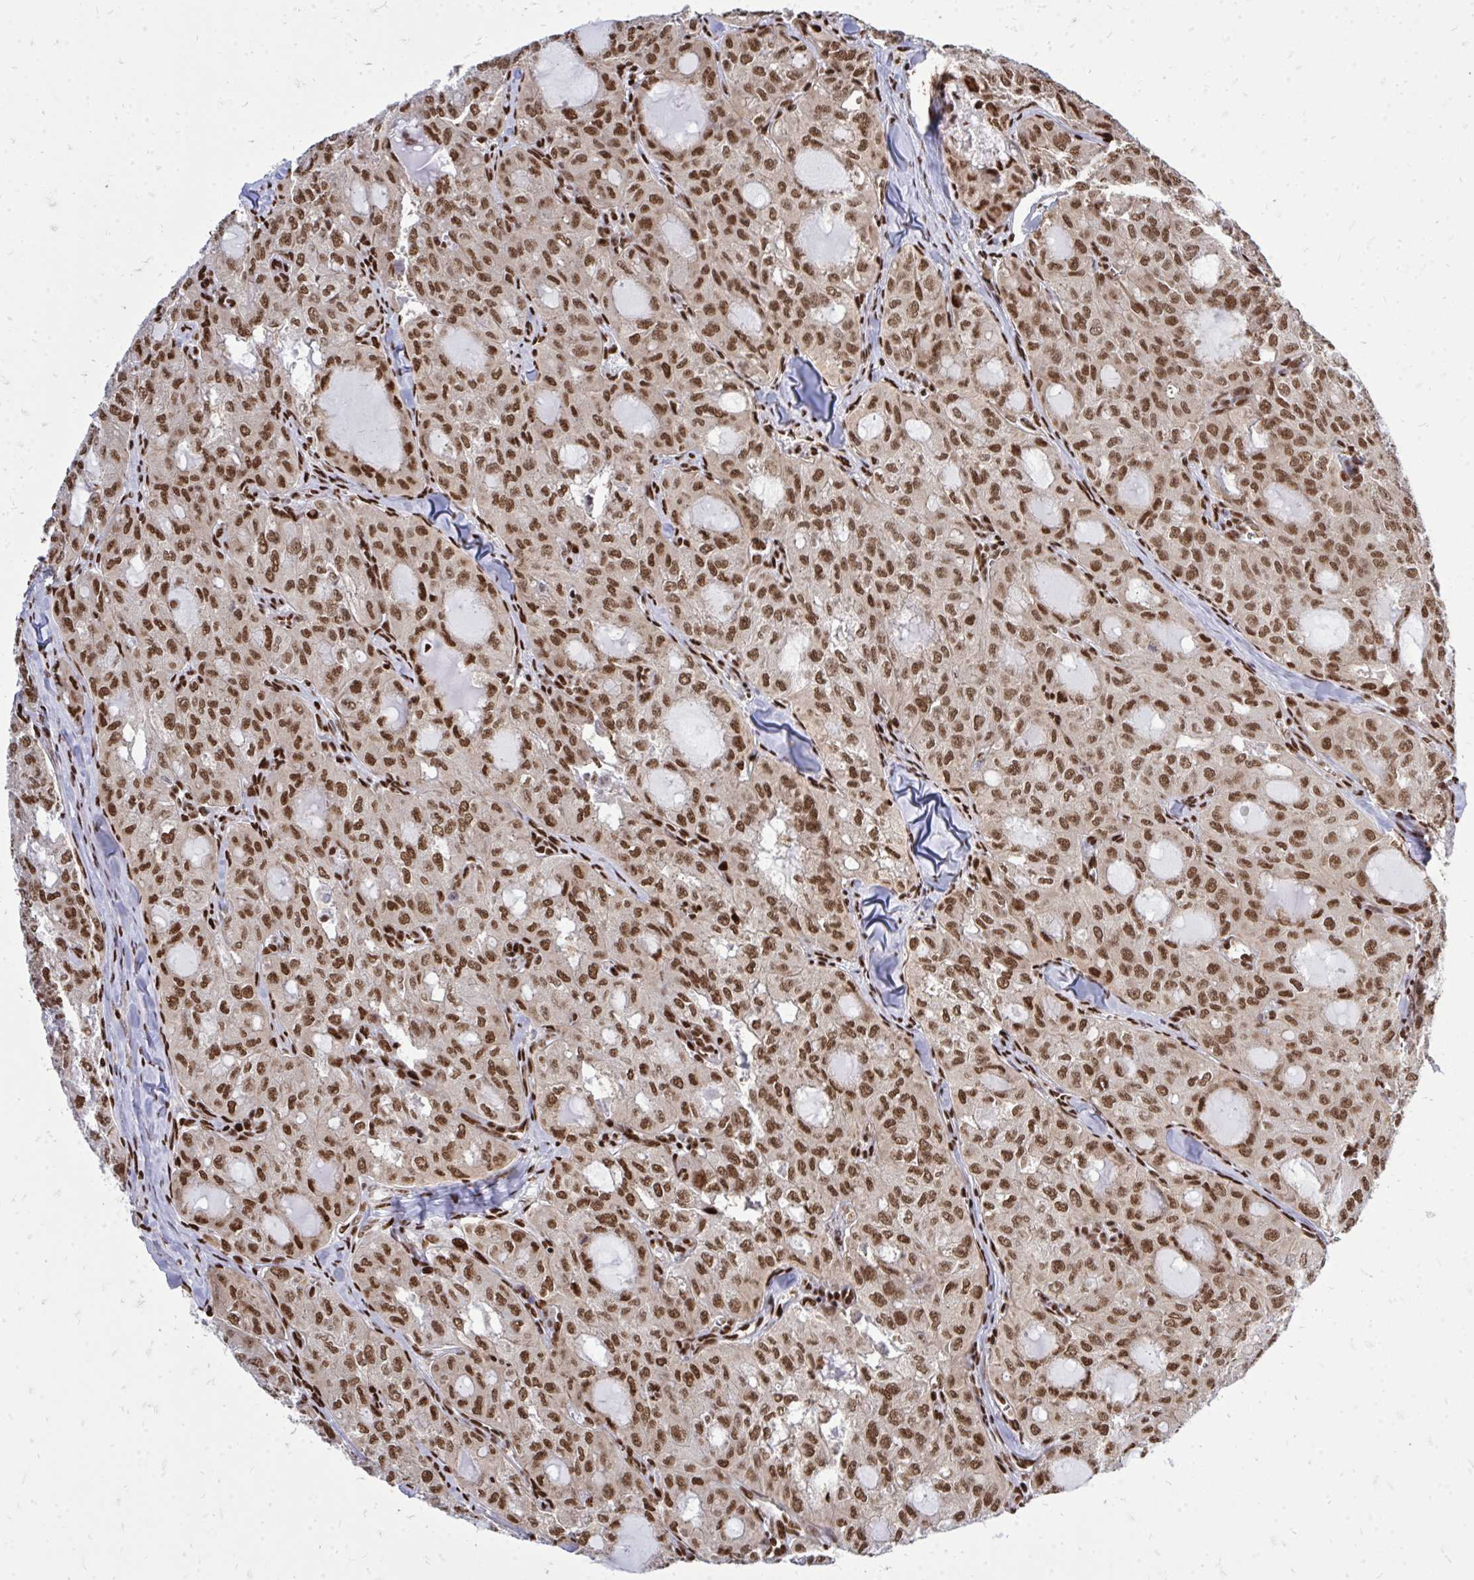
{"staining": {"intensity": "moderate", "quantity": ">75%", "location": "nuclear"}, "tissue": "thyroid cancer", "cell_type": "Tumor cells", "image_type": "cancer", "snomed": [{"axis": "morphology", "description": "Follicular adenoma carcinoma, NOS"}, {"axis": "topography", "description": "Thyroid gland"}], "caption": "Brown immunohistochemical staining in thyroid cancer shows moderate nuclear staining in approximately >75% of tumor cells.", "gene": "TBL1Y", "patient": {"sex": "male", "age": 75}}